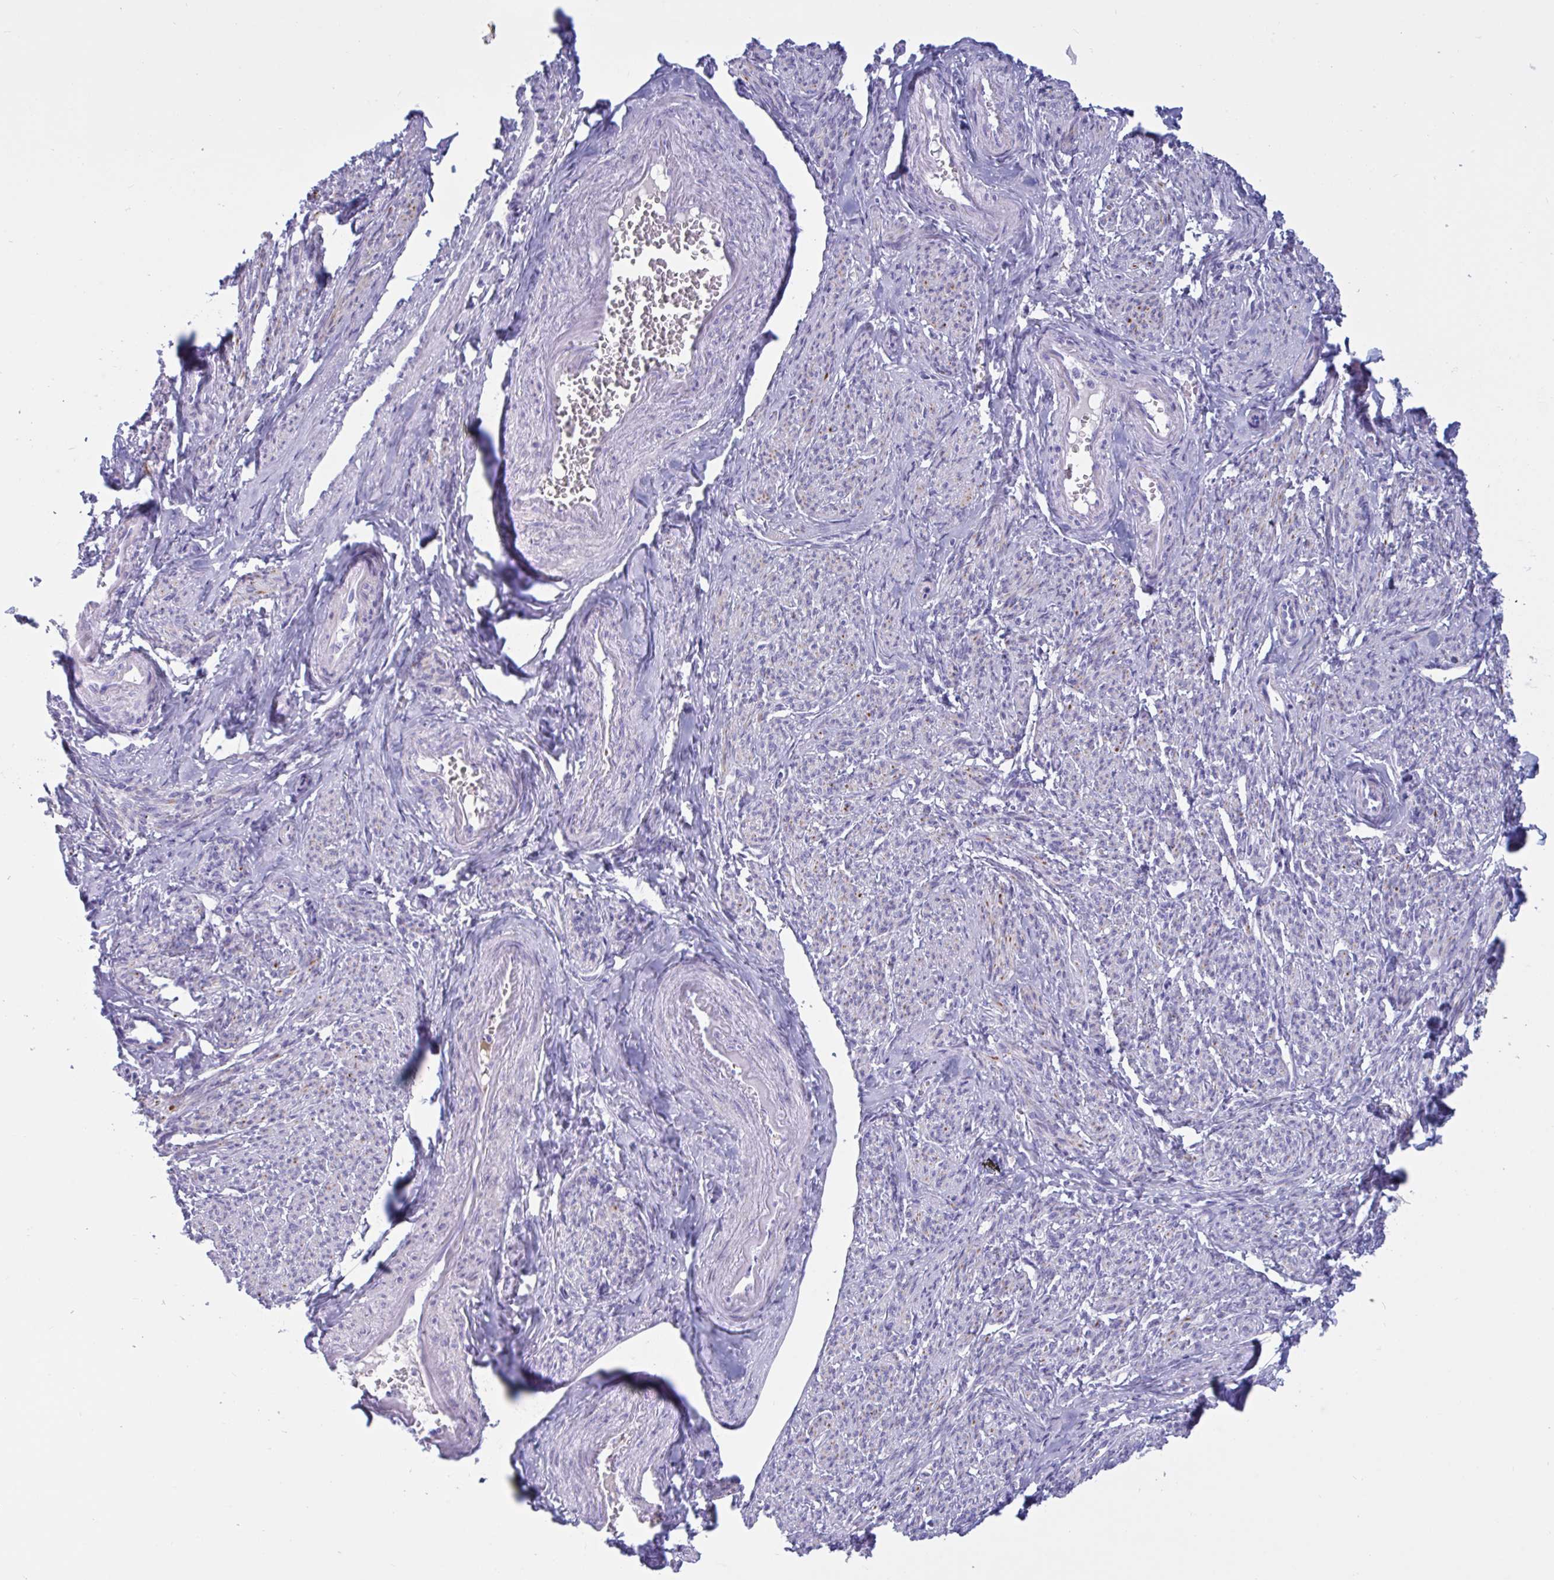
{"staining": {"intensity": "strong", "quantity": "25%-75%", "location": "cytoplasmic/membranous"}, "tissue": "smooth muscle", "cell_type": "Smooth muscle cells", "image_type": "normal", "snomed": [{"axis": "morphology", "description": "Normal tissue, NOS"}, {"axis": "topography", "description": "Smooth muscle"}], "caption": "The immunohistochemical stain highlights strong cytoplasmic/membranous expression in smooth muscle cells of unremarkable smooth muscle.", "gene": "OXLD1", "patient": {"sex": "female", "age": 65}}